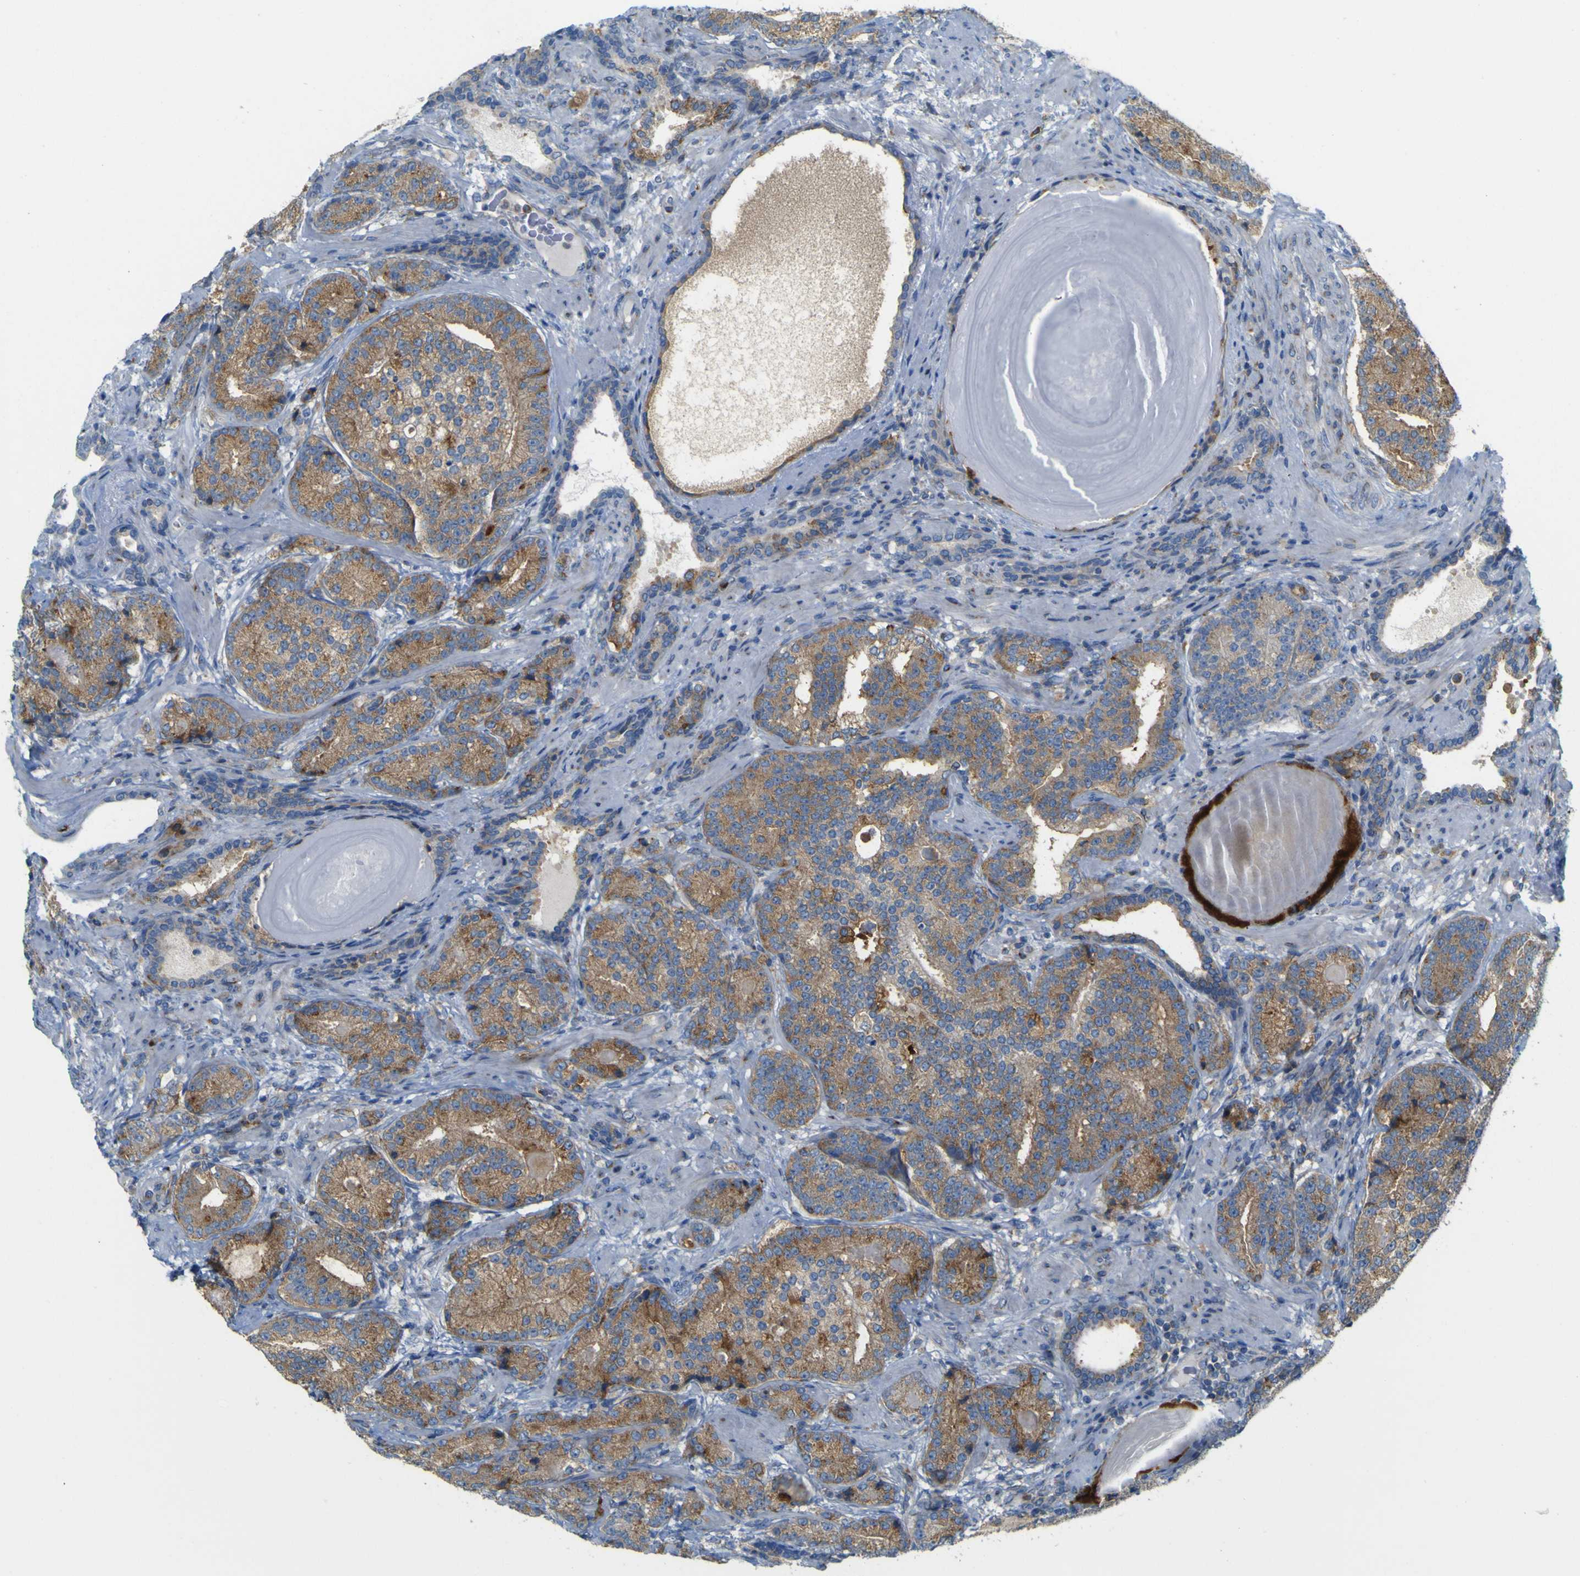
{"staining": {"intensity": "moderate", "quantity": ">75%", "location": "cytoplasmic/membranous"}, "tissue": "prostate cancer", "cell_type": "Tumor cells", "image_type": "cancer", "snomed": [{"axis": "morphology", "description": "Adenocarcinoma, High grade"}, {"axis": "topography", "description": "Prostate"}], "caption": "Human prostate cancer (high-grade adenocarcinoma) stained with a protein marker demonstrates moderate staining in tumor cells.", "gene": "IGF2R", "patient": {"sex": "male", "age": 61}}